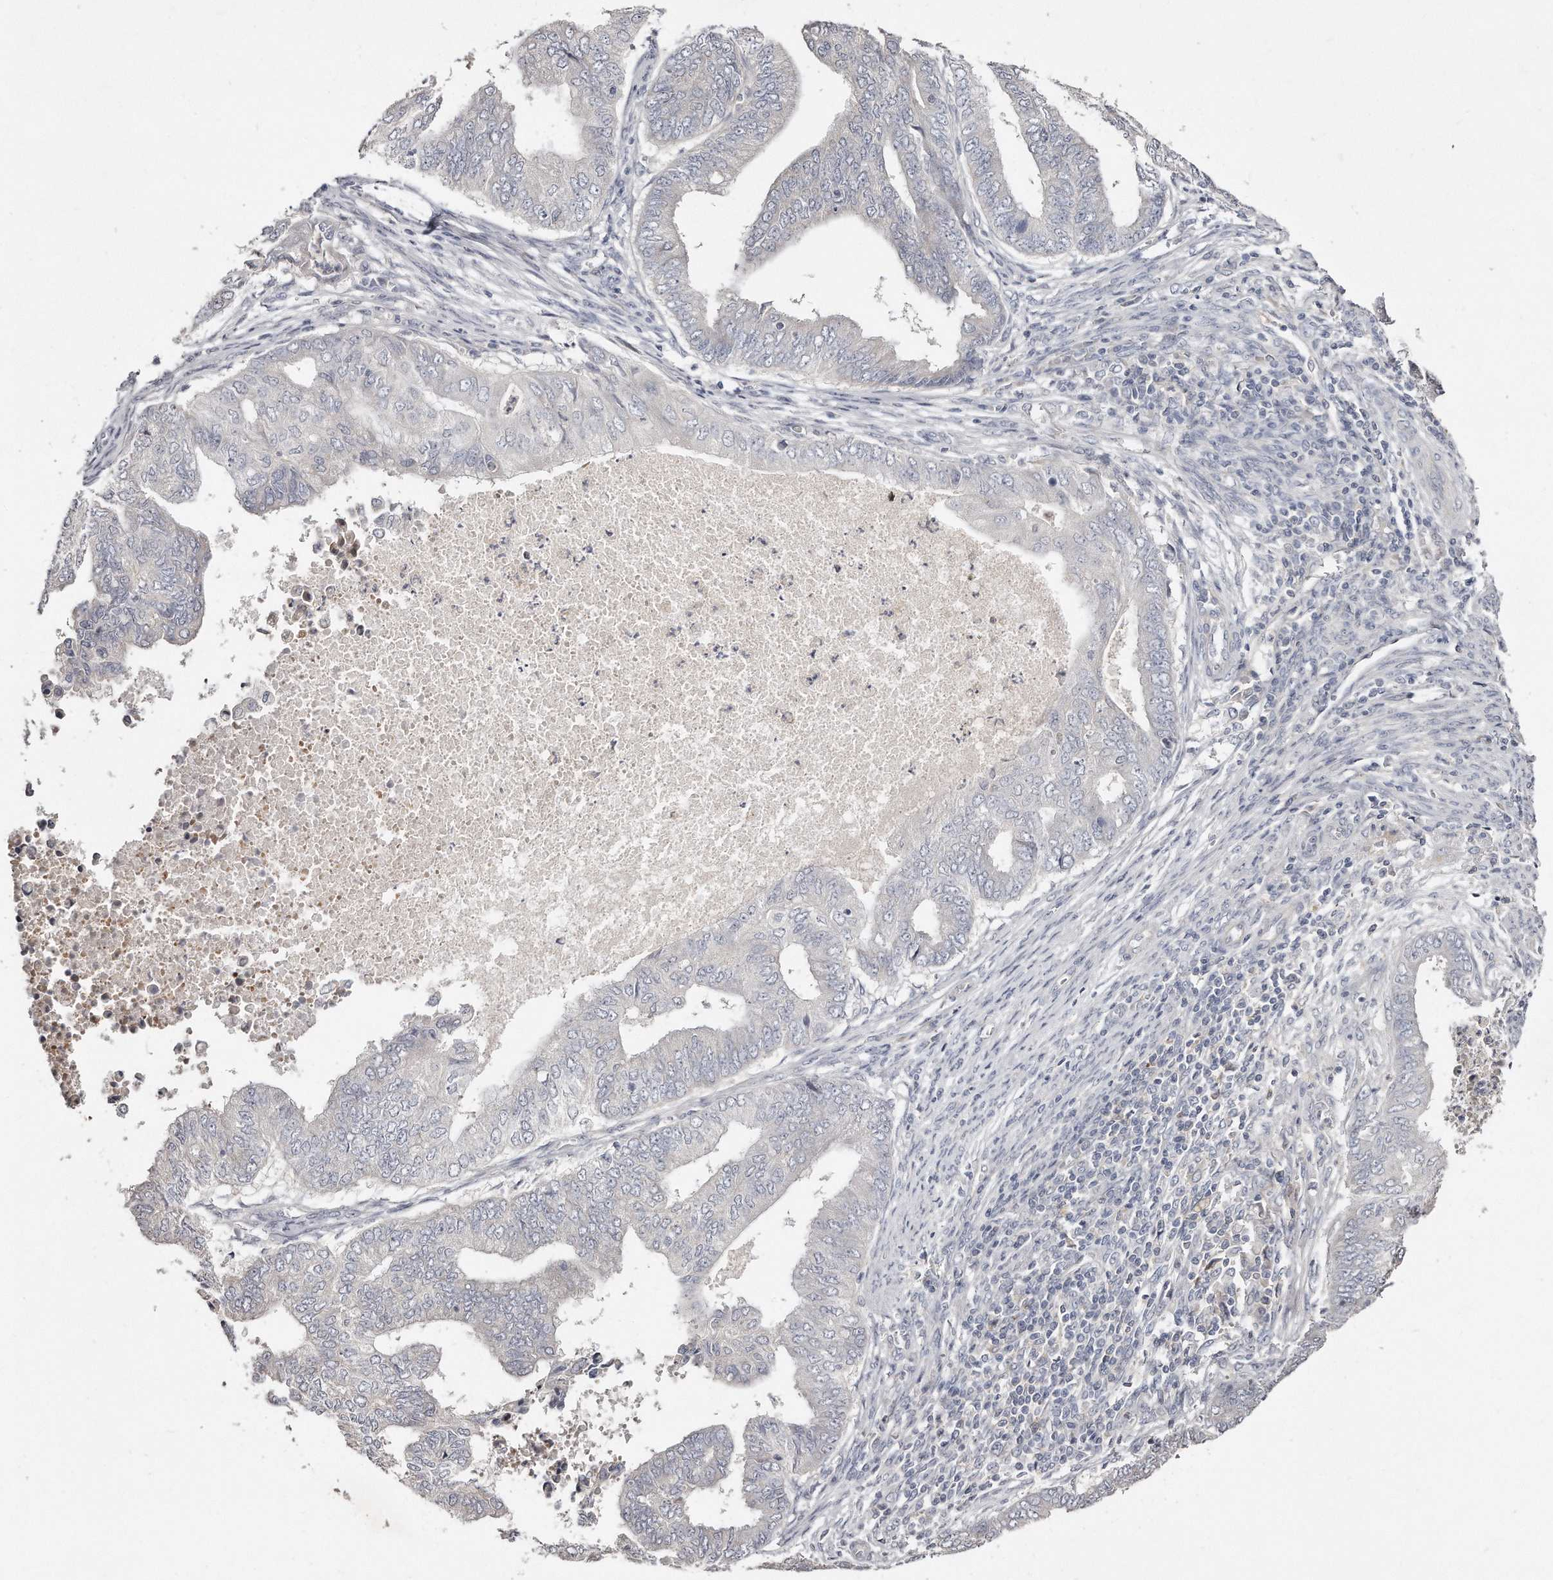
{"staining": {"intensity": "negative", "quantity": "none", "location": "none"}, "tissue": "endometrial cancer", "cell_type": "Tumor cells", "image_type": "cancer", "snomed": [{"axis": "morphology", "description": "Polyp, NOS"}, {"axis": "morphology", "description": "Adenocarcinoma, NOS"}, {"axis": "morphology", "description": "Adenoma, NOS"}, {"axis": "topography", "description": "Endometrium"}], "caption": "IHC of endometrial cancer (polyp) shows no expression in tumor cells.", "gene": "TTLL4", "patient": {"sex": "female", "age": 79}}